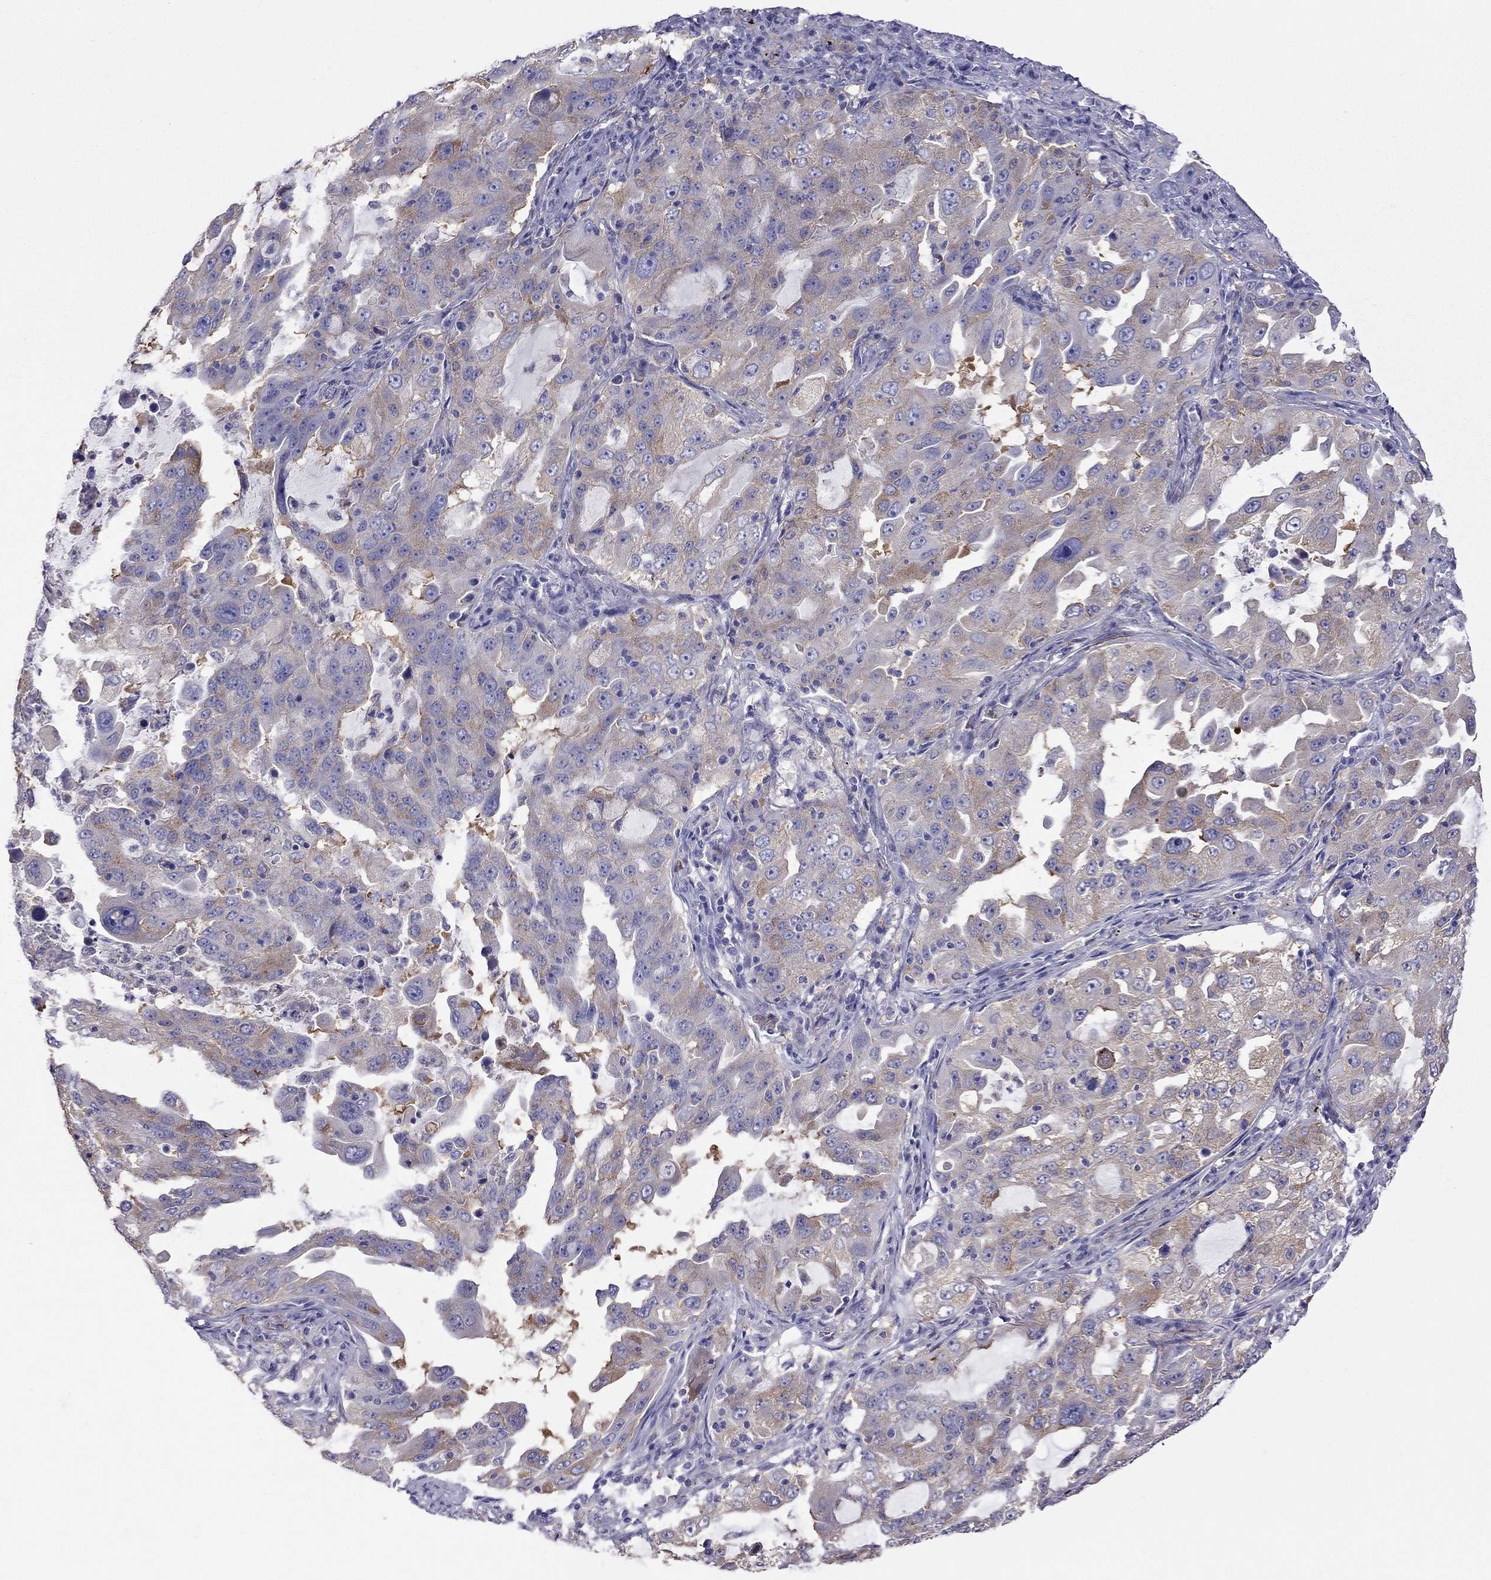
{"staining": {"intensity": "weak", "quantity": "25%-75%", "location": "cytoplasmic/membranous"}, "tissue": "lung cancer", "cell_type": "Tumor cells", "image_type": "cancer", "snomed": [{"axis": "morphology", "description": "Adenocarcinoma, NOS"}, {"axis": "topography", "description": "Lung"}], "caption": "Tumor cells display low levels of weak cytoplasmic/membranous staining in approximately 25%-75% of cells in lung adenocarcinoma.", "gene": "ALOX15B", "patient": {"sex": "female", "age": 61}}